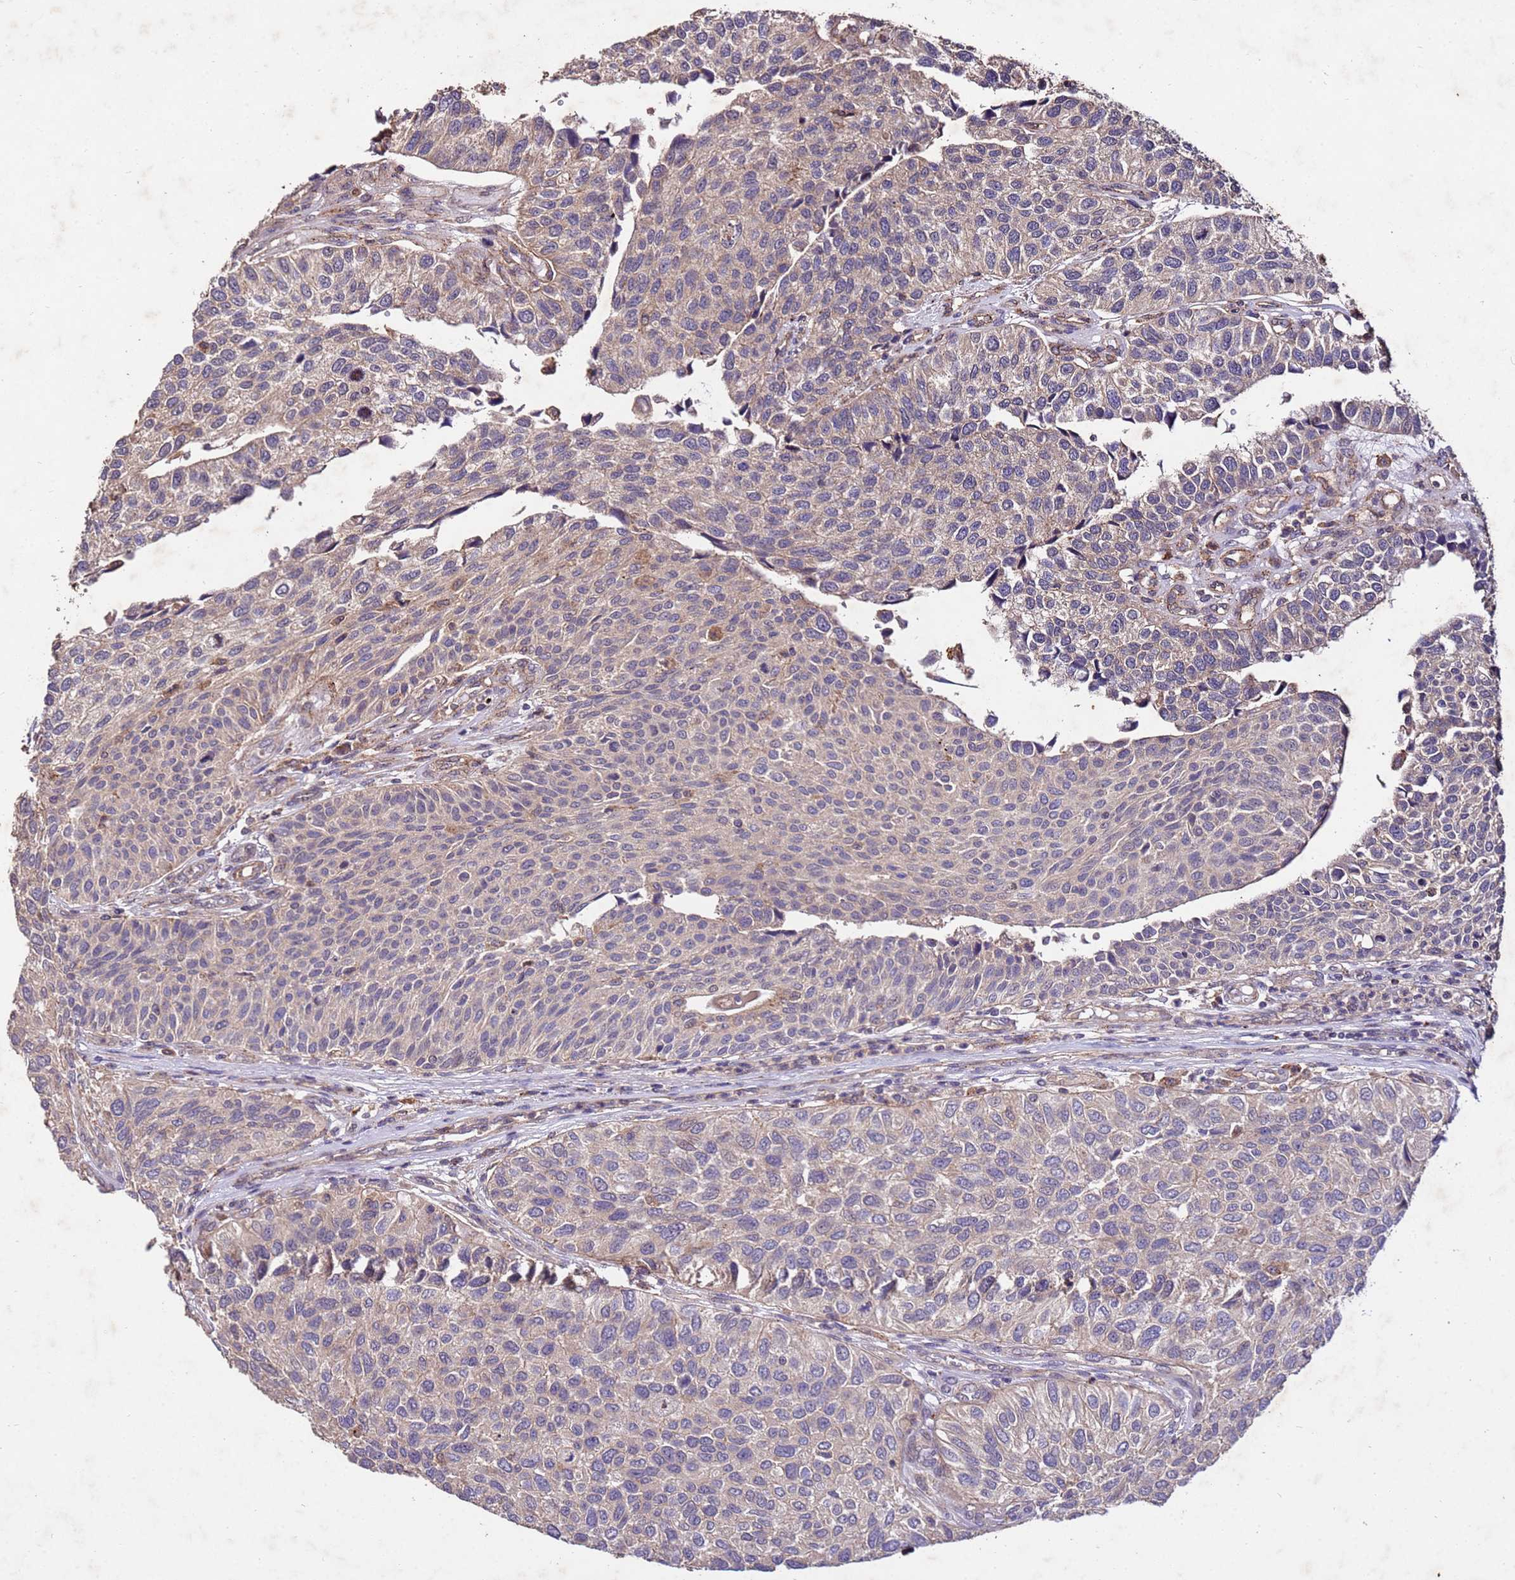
{"staining": {"intensity": "weak", "quantity": "<25%", "location": "cytoplasmic/membranous"}, "tissue": "urothelial cancer", "cell_type": "Tumor cells", "image_type": "cancer", "snomed": [{"axis": "morphology", "description": "Urothelial carcinoma, NOS"}, {"axis": "topography", "description": "Urinary bladder"}], "caption": "This image is of urothelial cancer stained with IHC to label a protein in brown with the nuclei are counter-stained blue. There is no positivity in tumor cells. Brightfield microscopy of immunohistochemistry stained with DAB (brown) and hematoxylin (blue), captured at high magnification.", "gene": "TOR4A", "patient": {"sex": "male", "age": 55}}